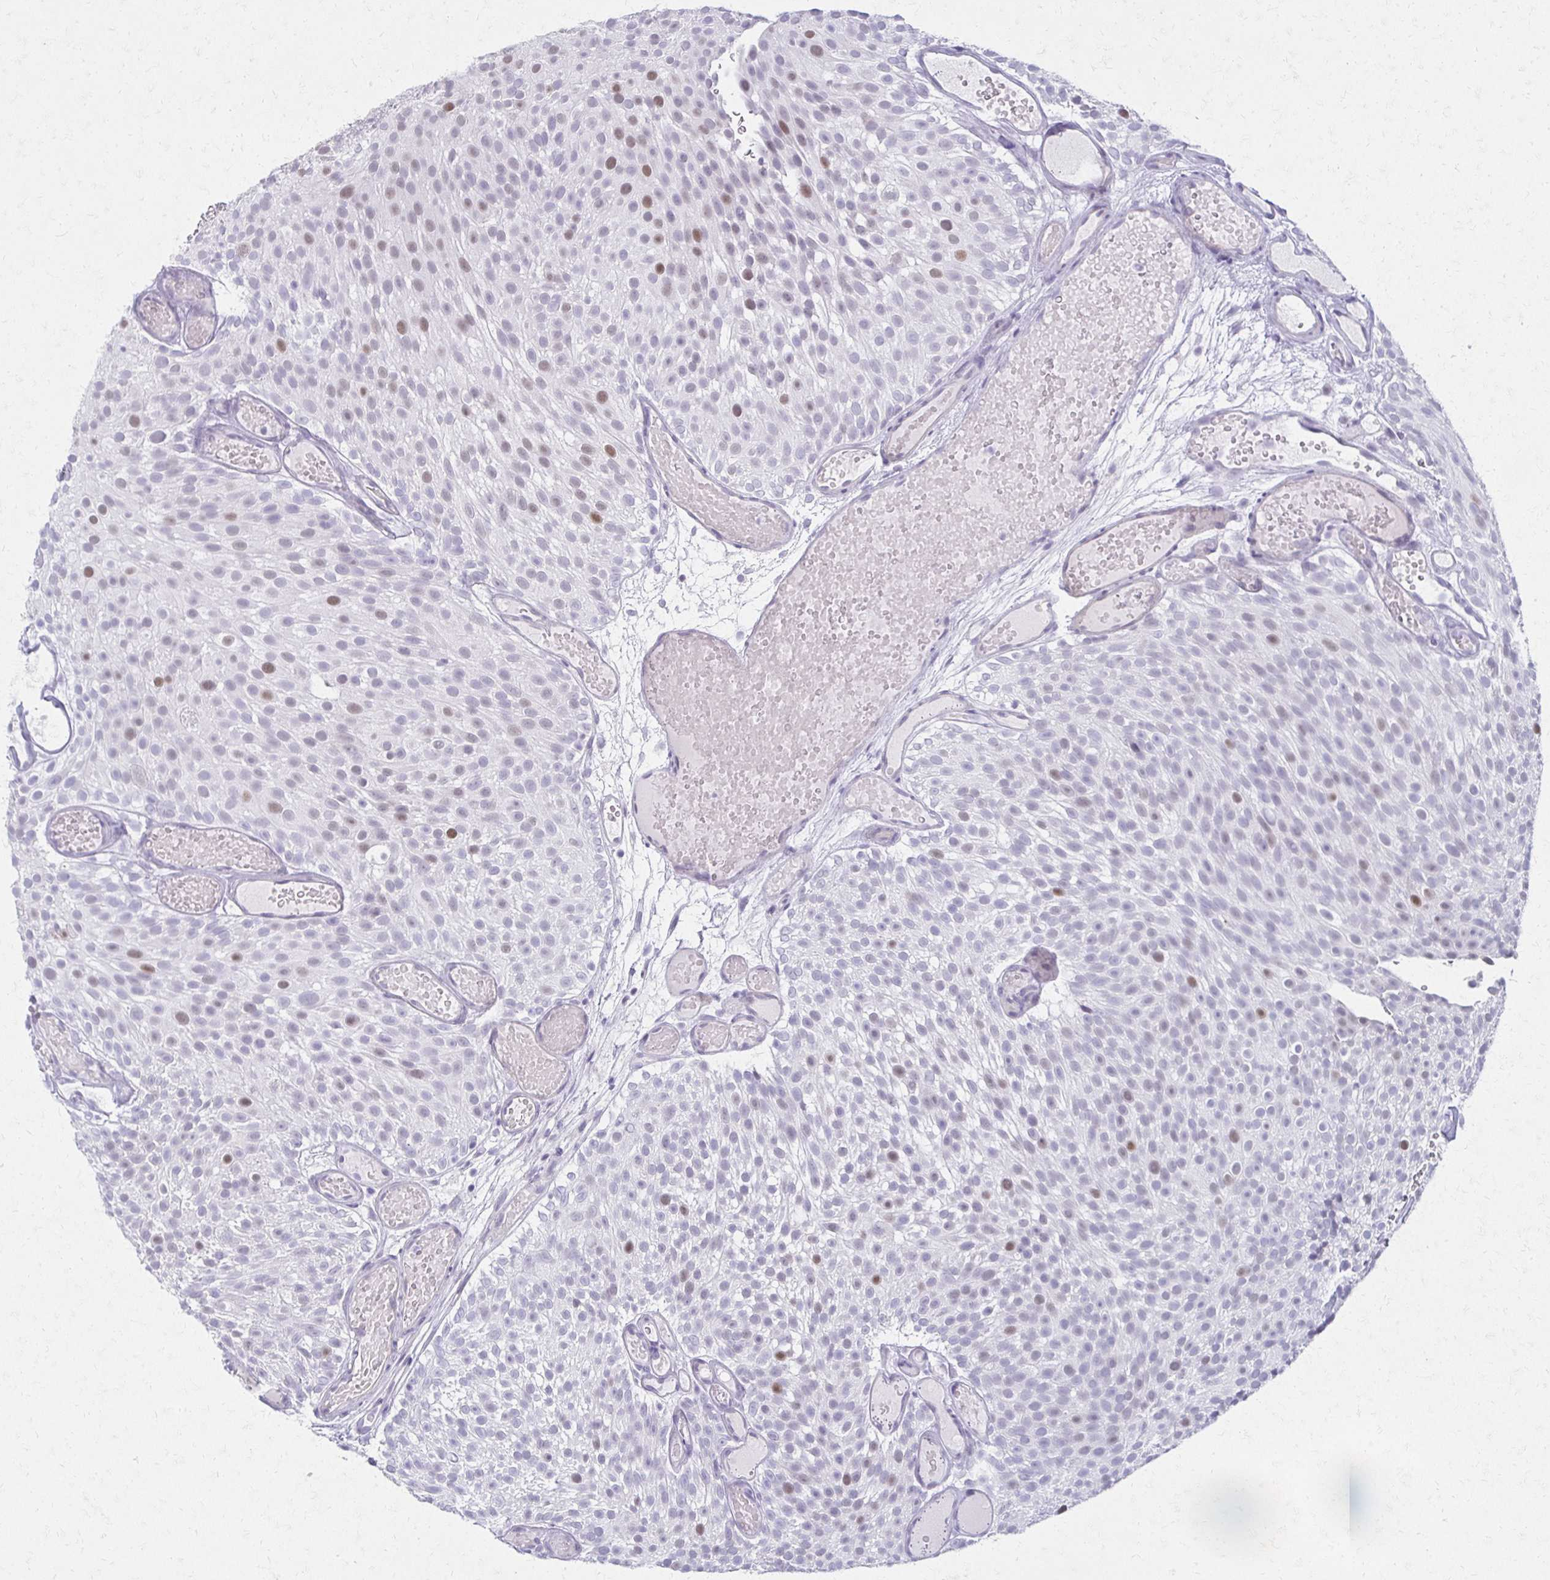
{"staining": {"intensity": "moderate", "quantity": "<25%", "location": "nuclear"}, "tissue": "urothelial cancer", "cell_type": "Tumor cells", "image_type": "cancer", "snomed": [{"axis": "morphology", "description": "Urothelial carcinoma, Low grade"}, {"axis": "topography", "description": "Urinary bladder"}], "caption": "Human urothelial carcinoma (low-grade) stained for a protein (brown) demonstrates moderate nuclear positive staining in about <25% of tumor cells.", "gene": "MORC4", "patient": {"sex": "male", "age": 78}}